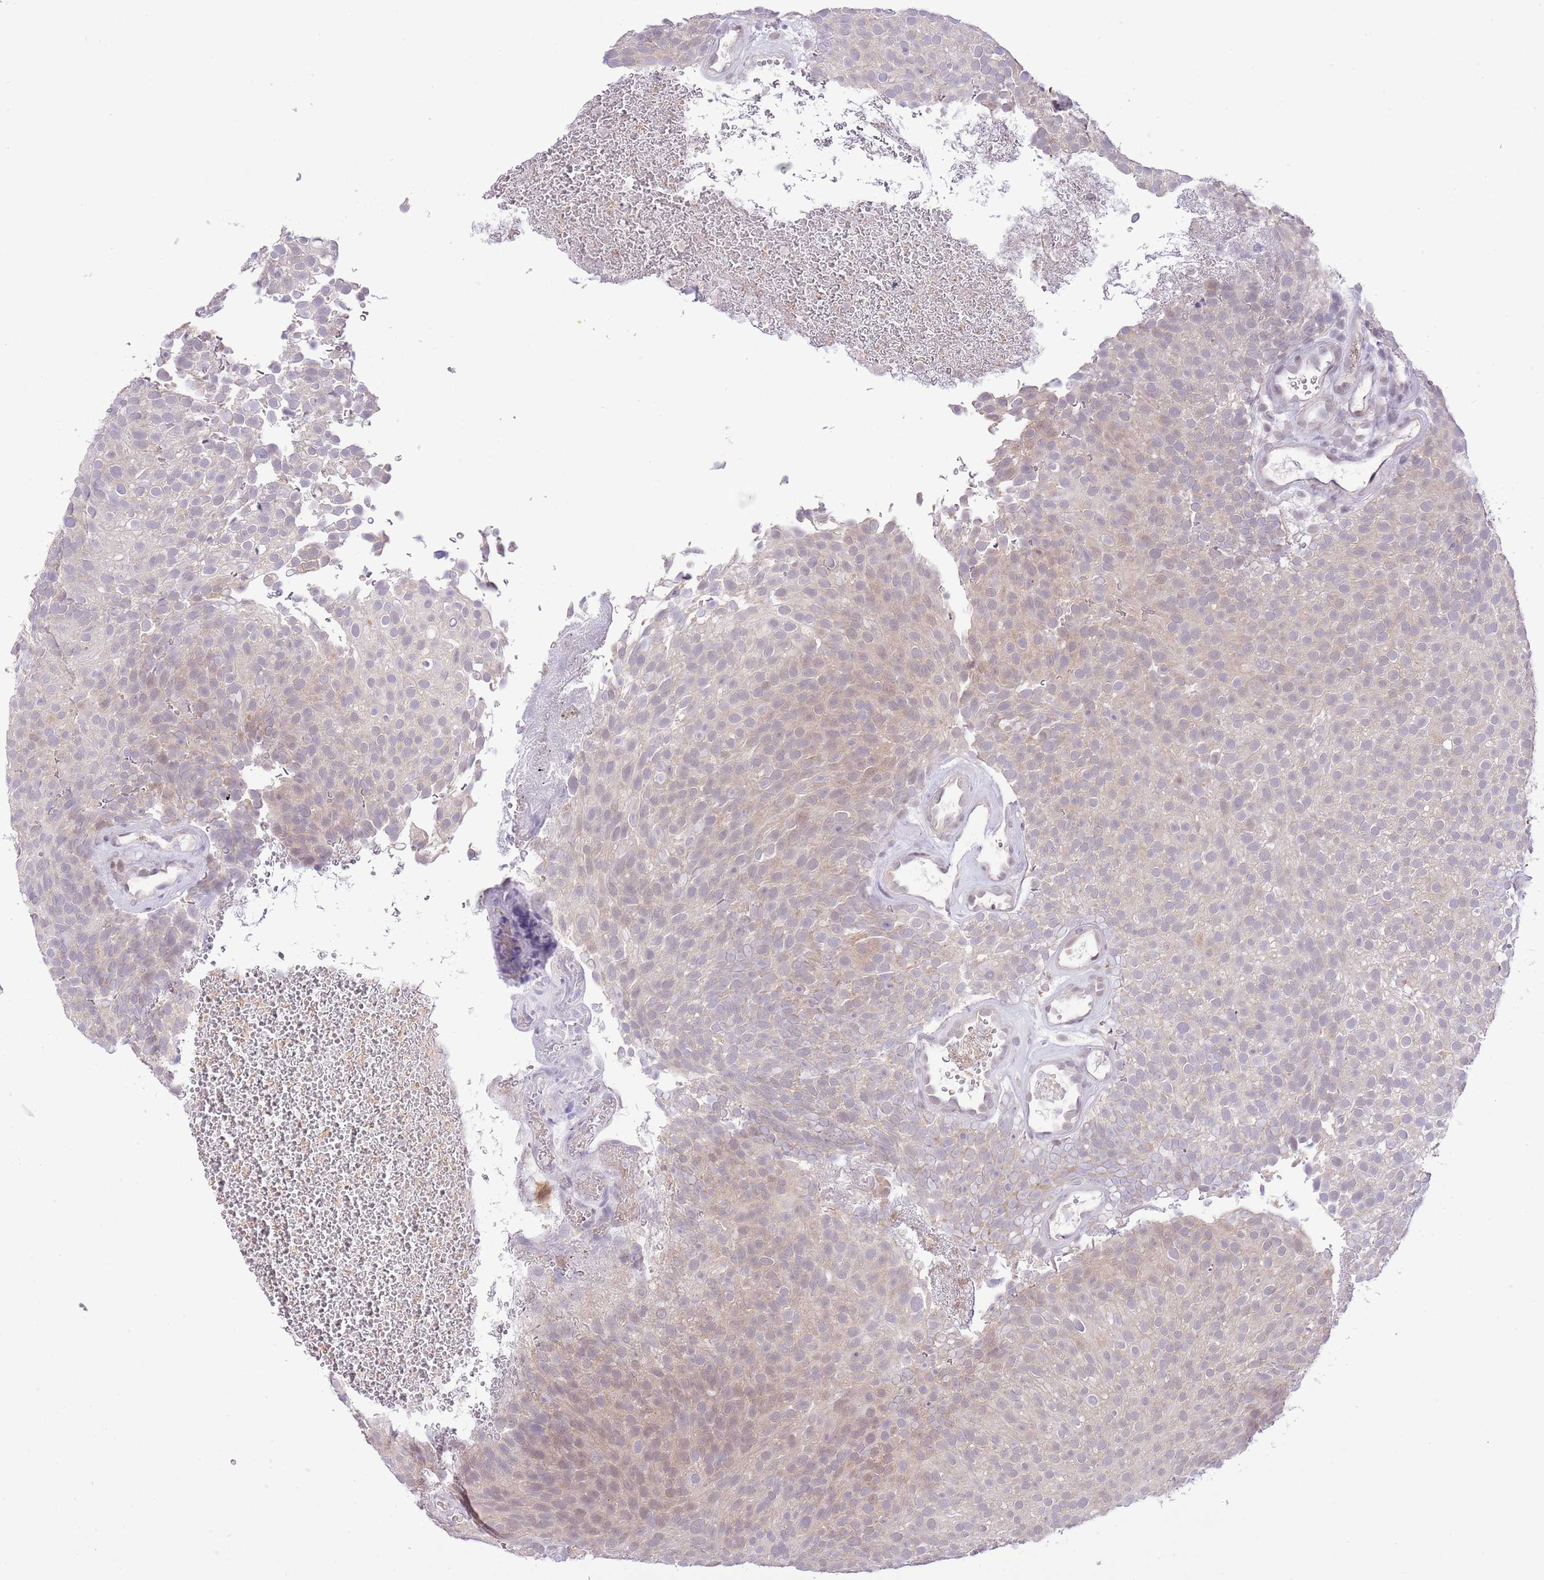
{"staining": {"intensity": "weak", "quantity": "25%-75%", "location": "cytoplasmic/membranous"}, "tissue": "urothelial cancer", "cell_type": "Tumor cells", "image_type": "cancer", "snomed": [{"axis": "morphology", "description": "Urothelial carcinoma, Low grade"}, {"axis": "topography", "description": "Urinary bladder"}], "caption": "High-magnification brightfield microscopy of urothelial carcinoma (low-grade) stained with DAB (brown) and counterstained with hematoxylin (blue). tumor cells exhibit weak cytoplasmic/membranous expression is seen in about25%-75% of cells.", "gene": "GALK2", "patient": {"sex": "male", "age": 78}}